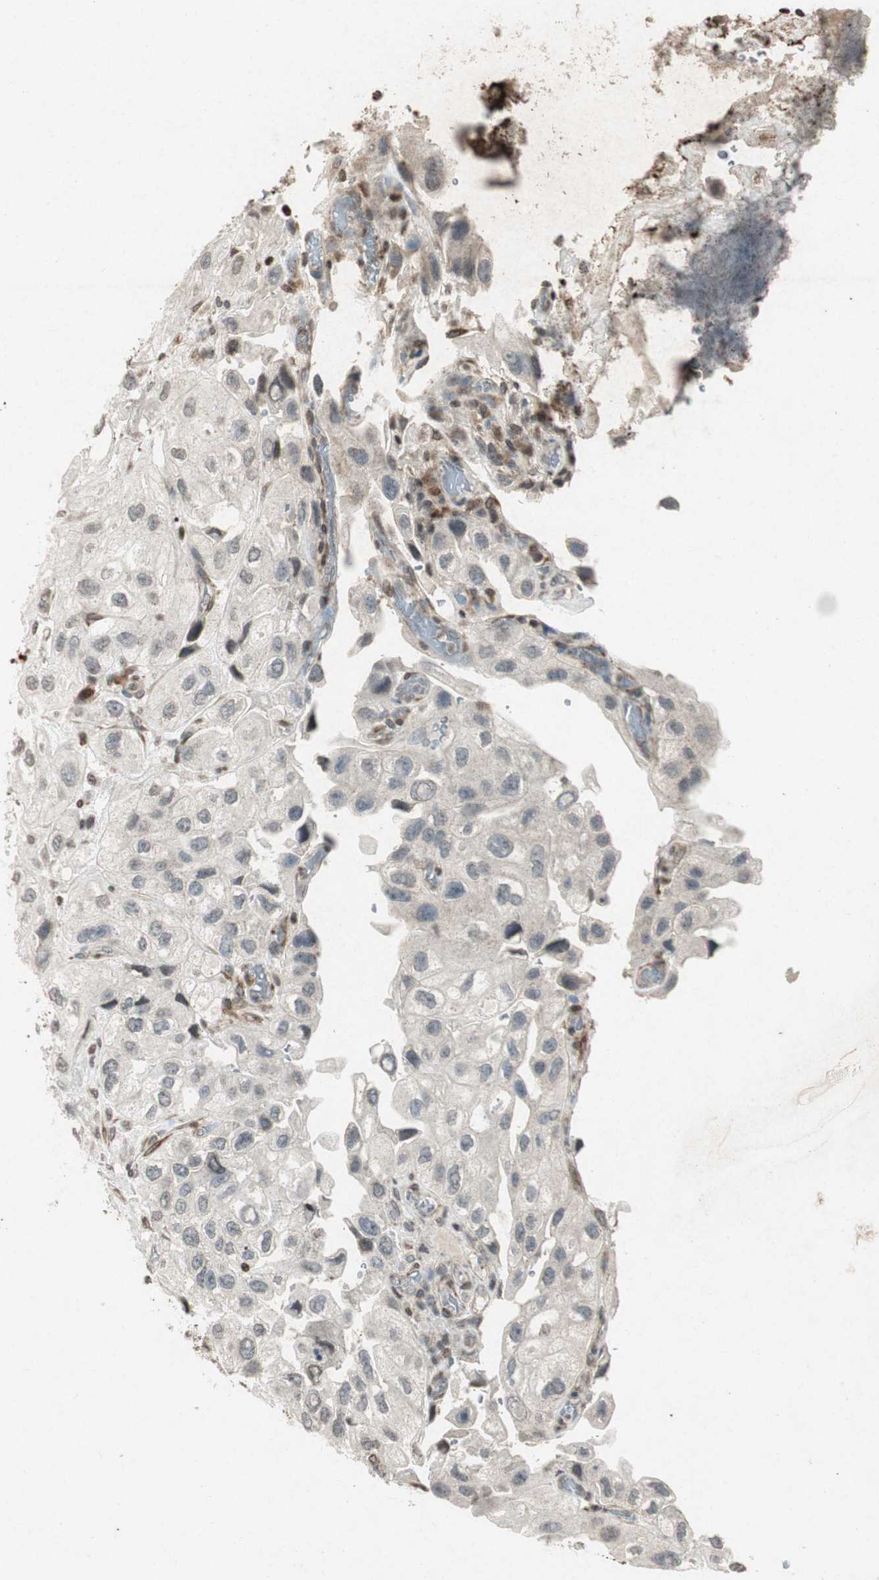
{"staining": {"intensity": "weak", "quantity": "<25%", "location": "cytoplasmic/membranous,nuclear"}, "tissue": "urothelial cancer", "cell_type": "Tumor cells", "image_type": "cancer", "snomed": [{"axis": "morphology", "description": "Urothelial carcinoma, High grade"}, {"axis": "topography", "description": "Urinary bladder"}], "caption": "High-grade urothelial carcinoma was stained to show a protein in brown. There is no significant expression in tumor cells.", "gene": "PRKG1", "patient": {"sex": "female", "age": 64}}